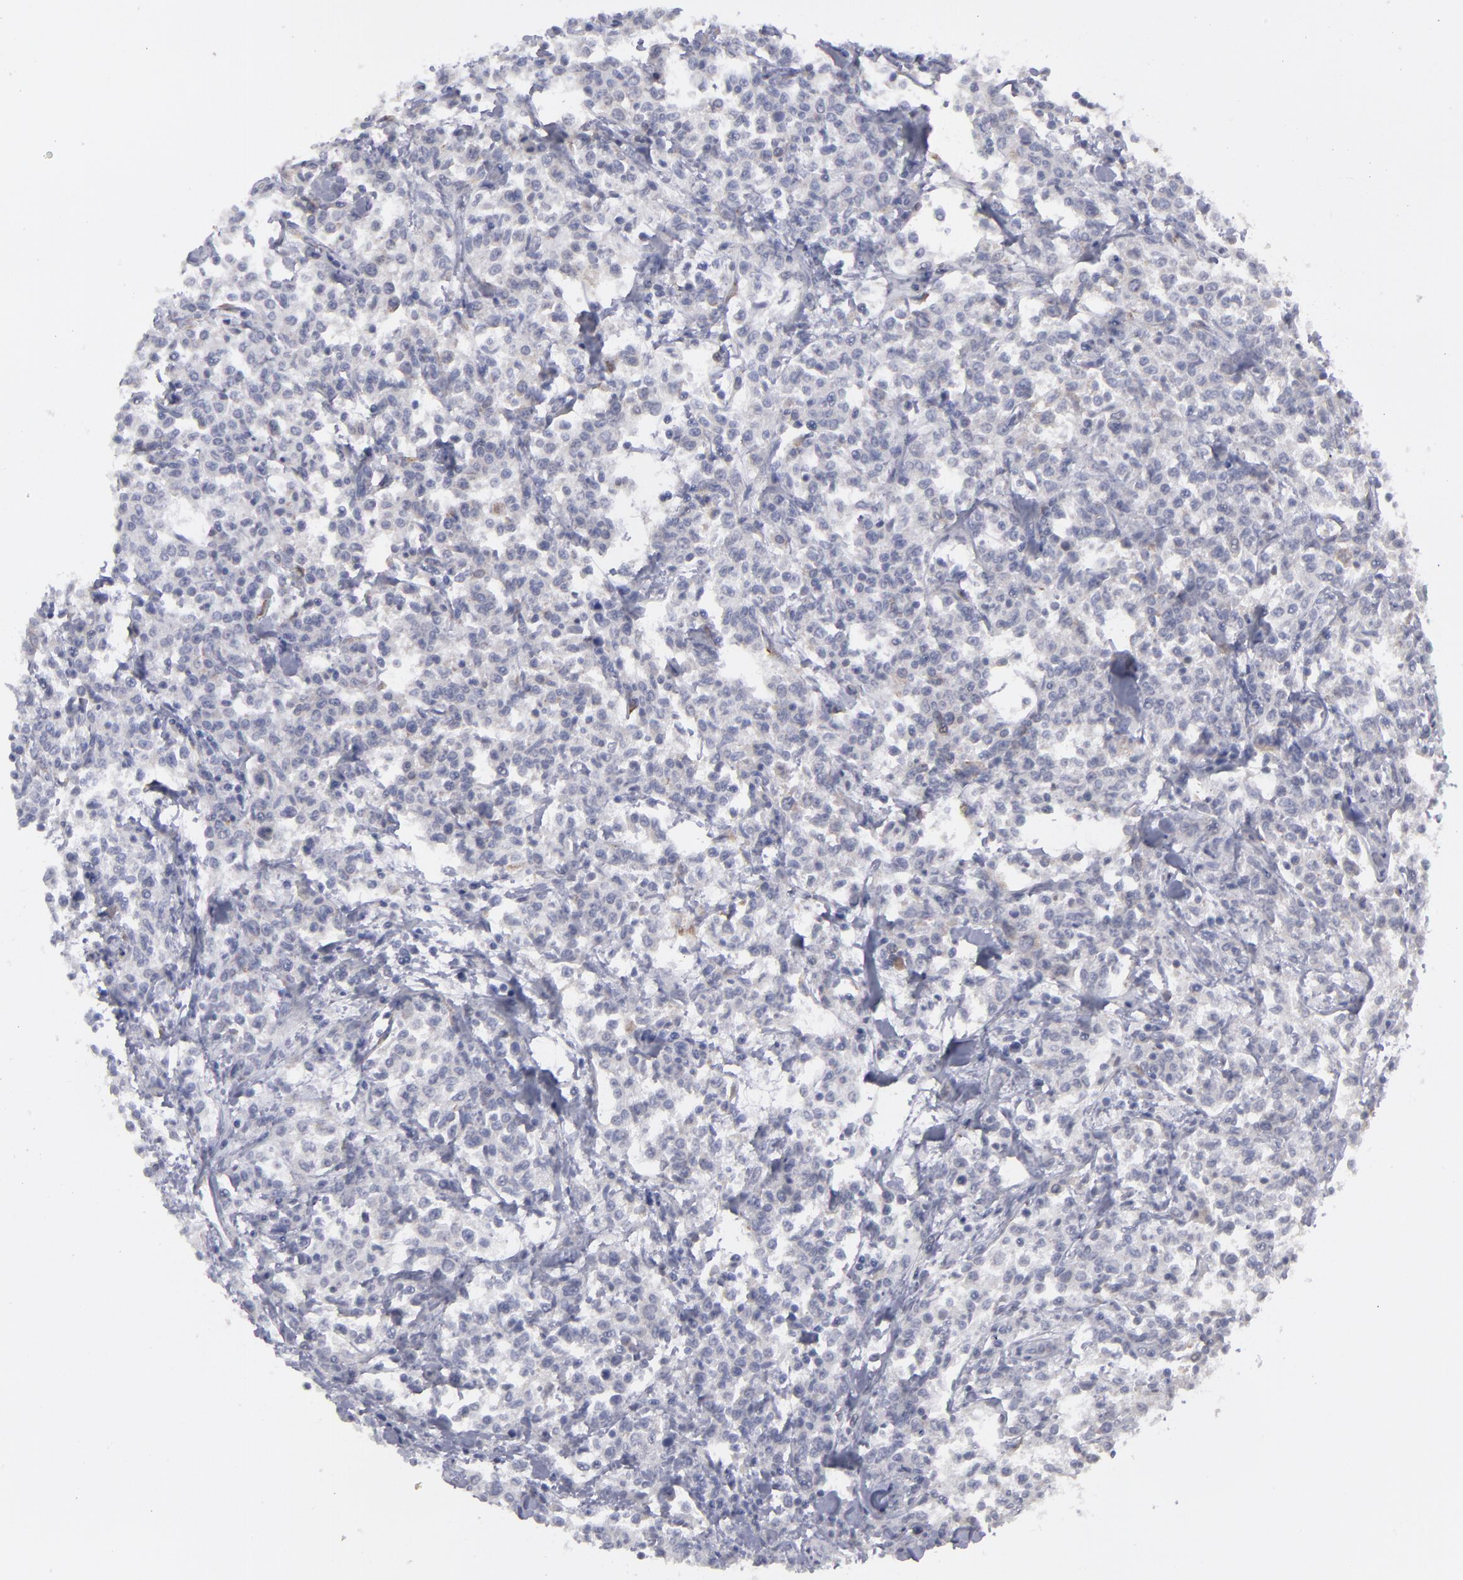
{"staining": {"intensity": "negative", "quantity": "none", "location": "none"}, "tissue": "lymphoma", "cell_type": "Tumor cells", "image_type": "cancer", "snomed": [{"axis": "morphology", "description": "Malignant lymphoma, non-Hodgkin's type, Low grade"}, {"axis": "topography", "description": "Small intestine"}], "caption": "Immunohistochemistry (IHC) of lymphoma demonstrates no expression in tumor cells. Brightfield microscopy of IHC stained with DAB (3,3'-diaminobenzidine) (brown) and hematoxylin (blue), captured at high magnification.", "gene": "MTHFD1", "patient": {"sex": "female", "age": 59}}